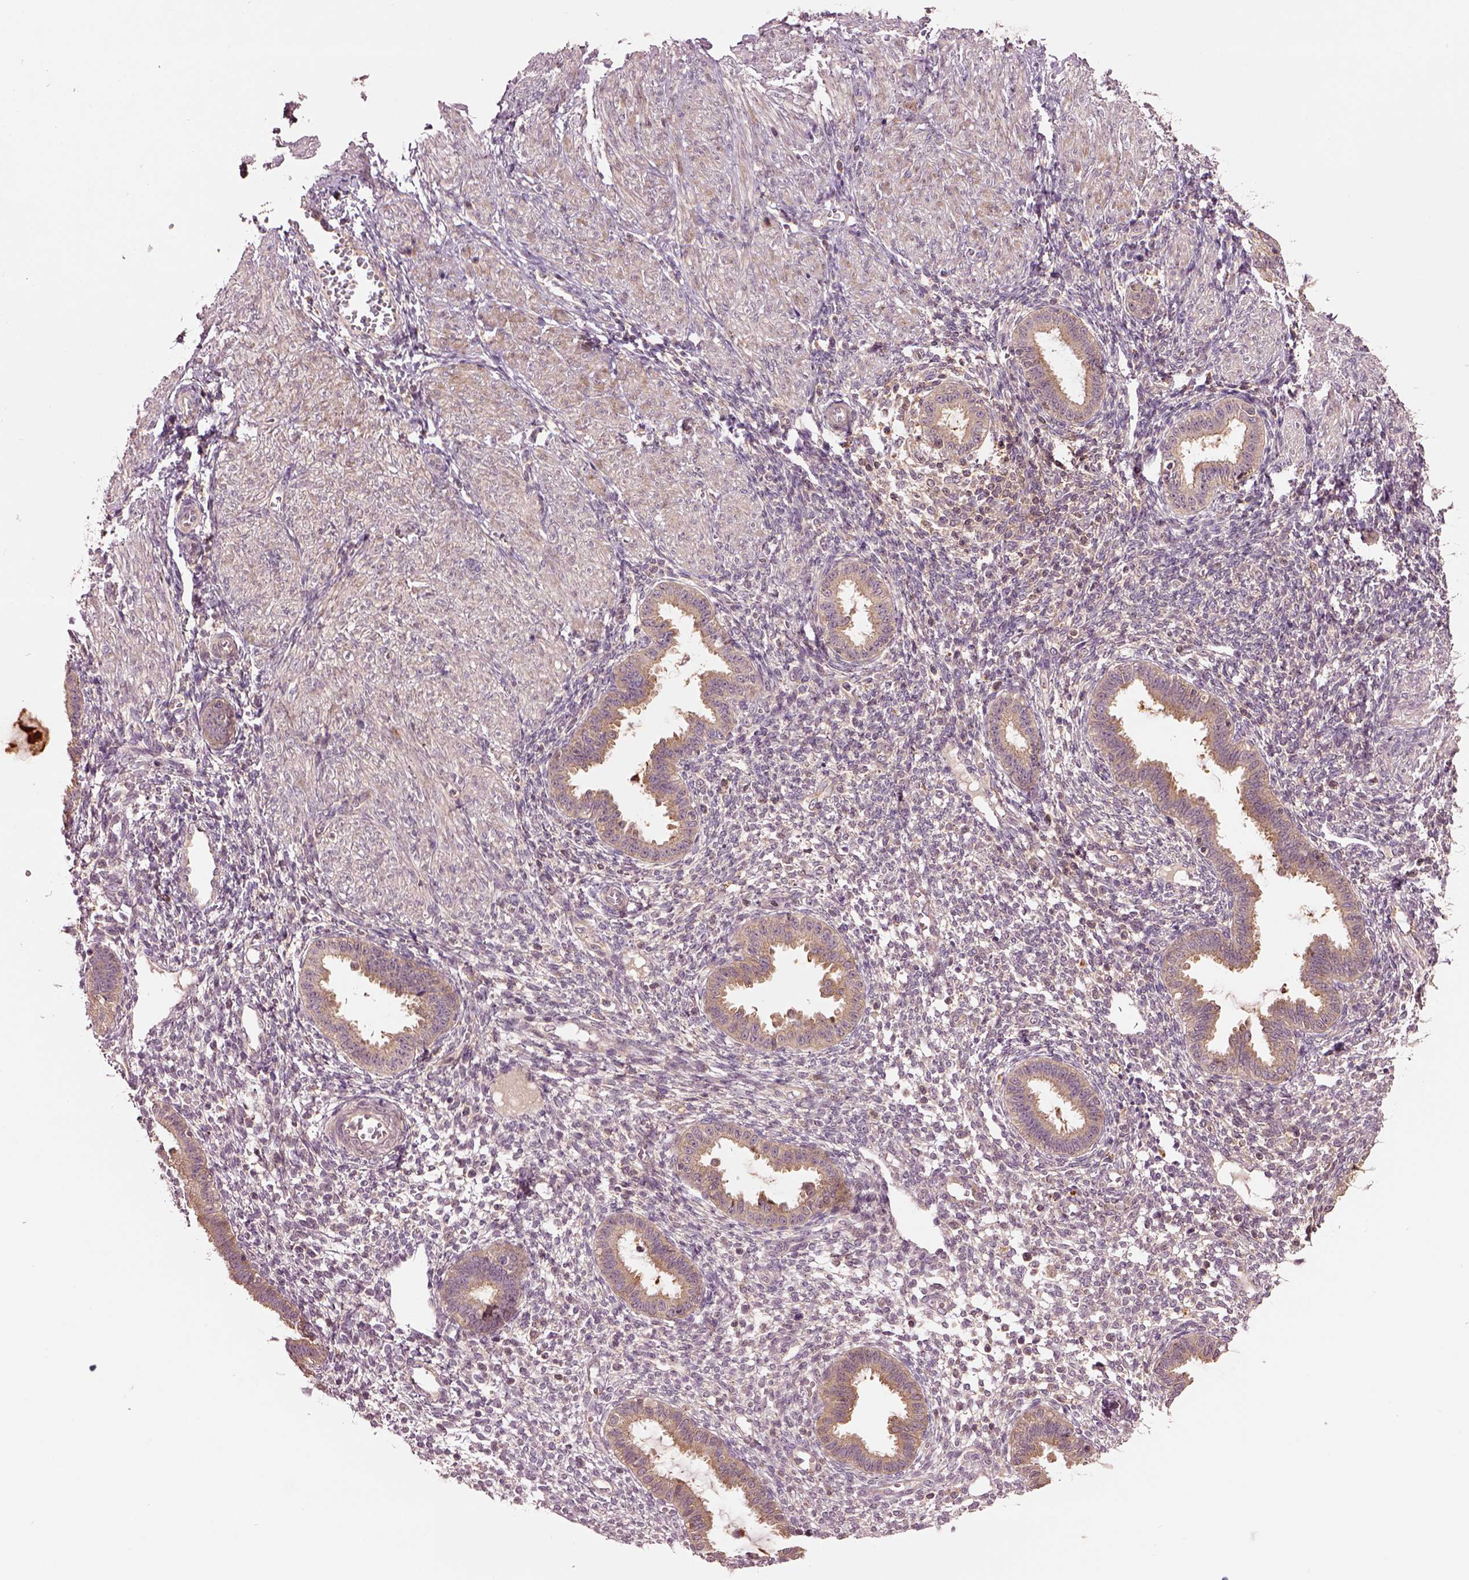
{"staining": {"intensity": "negative", "quantity": "none", "location": "none"}, "tissue": "endometrium", "cell_type": "Cells in endometrial stroma", "image_type": "normal", "snomed": [{"axis": "morphology", "description": "Normal tissue, NOS"}, {"axis": "topography", "description": "Endometrium"}], "caption": "Cells in endometrial stroma show no significant protein staining in unremarkable endometrium. (Brightfield microscopy of DAB (3,3'-diaminobenzidine) immunohistochemistry (IHC) at high magnification).", "gene": "MTHFS", "patient": {"sex": "female", "age": 36}}